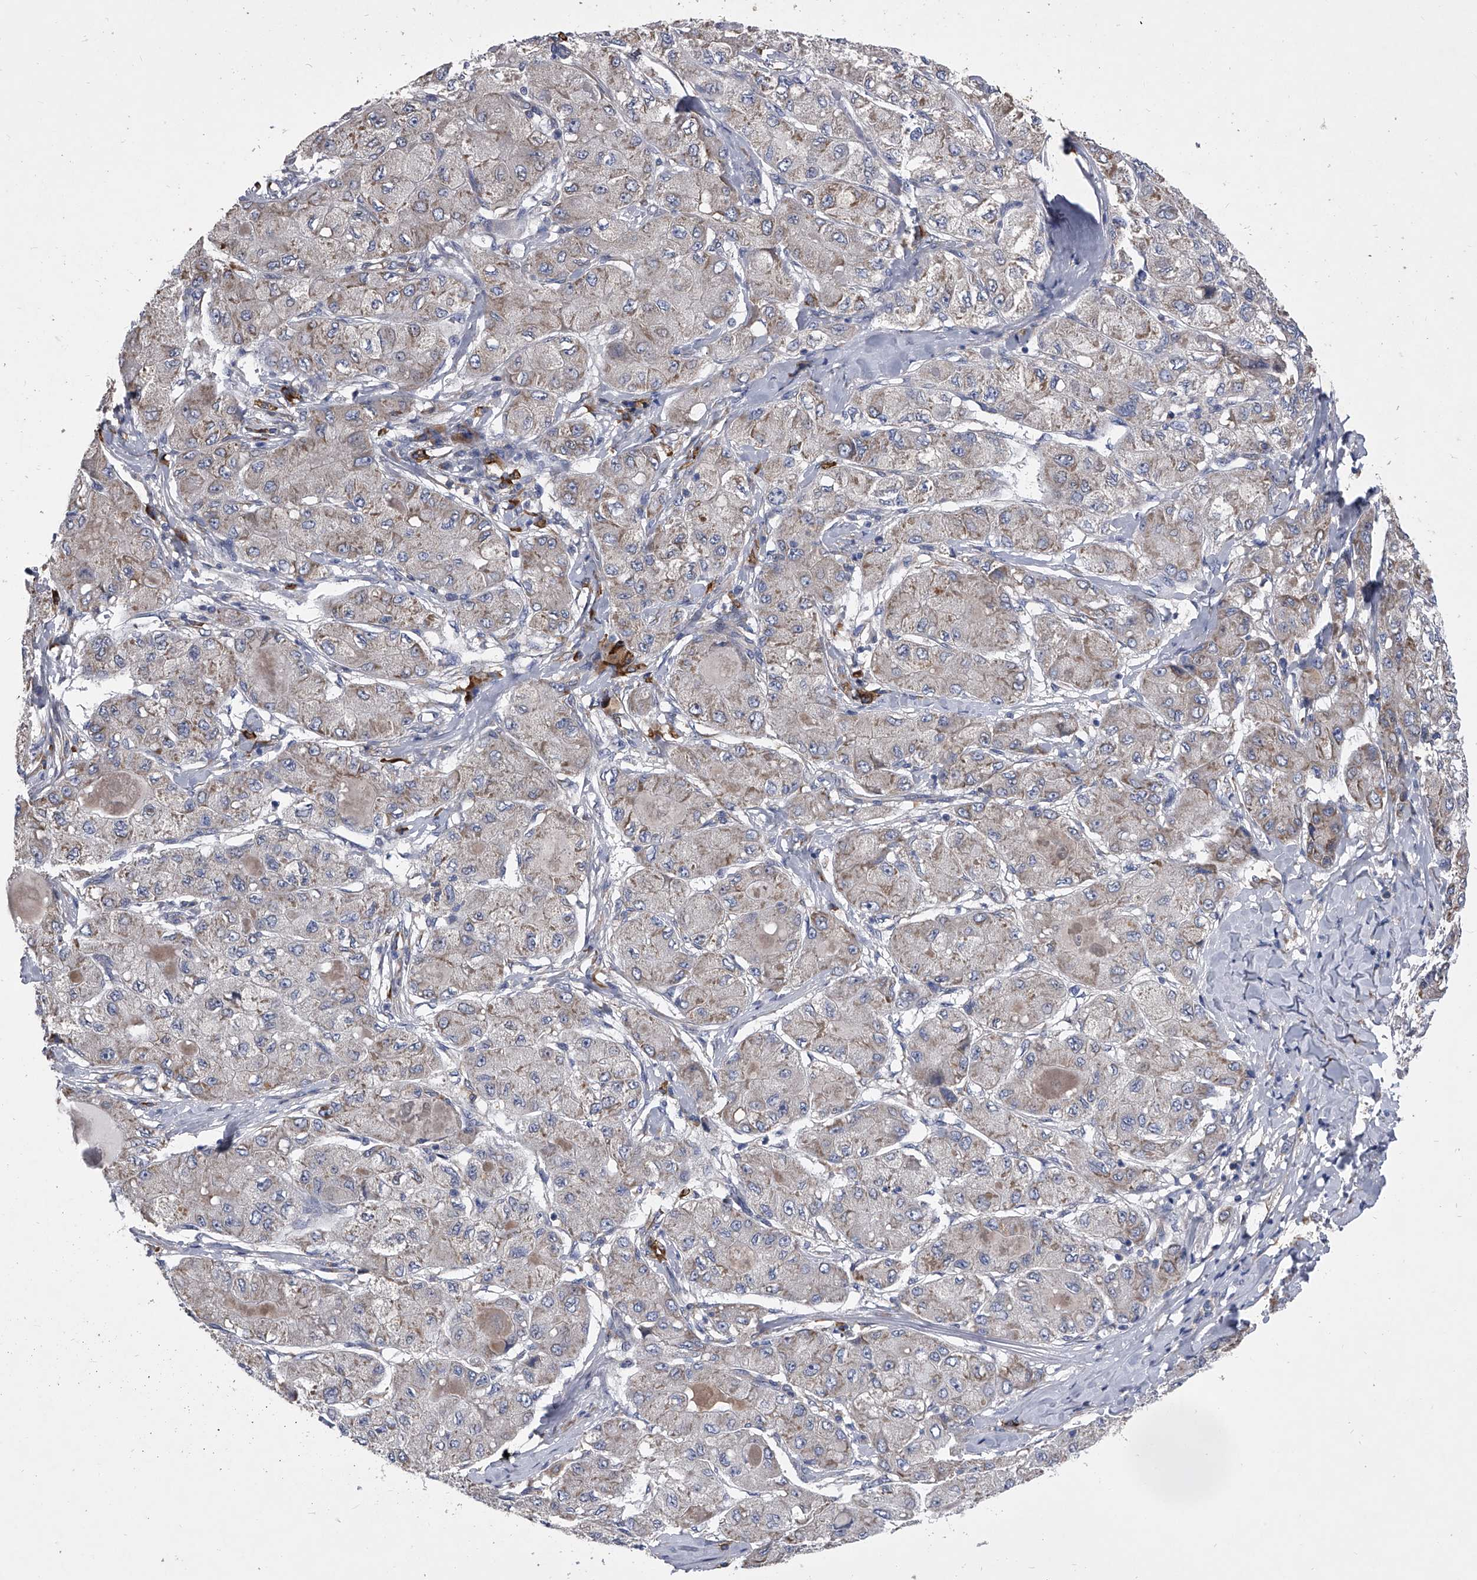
{"staining": {"intensity": "negative", "quantity": "none", "location": "none"}, "tissue": "liver cancer", "cell_type": "Tumor cells", "image_type": "cancer", "snomed": [{"axis": "morphology", "description": "Carcinoma, Hepatocellular, NOS"}, {"axis": "topography", "description": "Liver"}], "caption": "The IHC histopathology image has no significant positivity in tumor cells of hepatocellular carcinoma (liver) tissue.", "gene": "CCR4", "patient": {"sex": "male", "age": 80}}